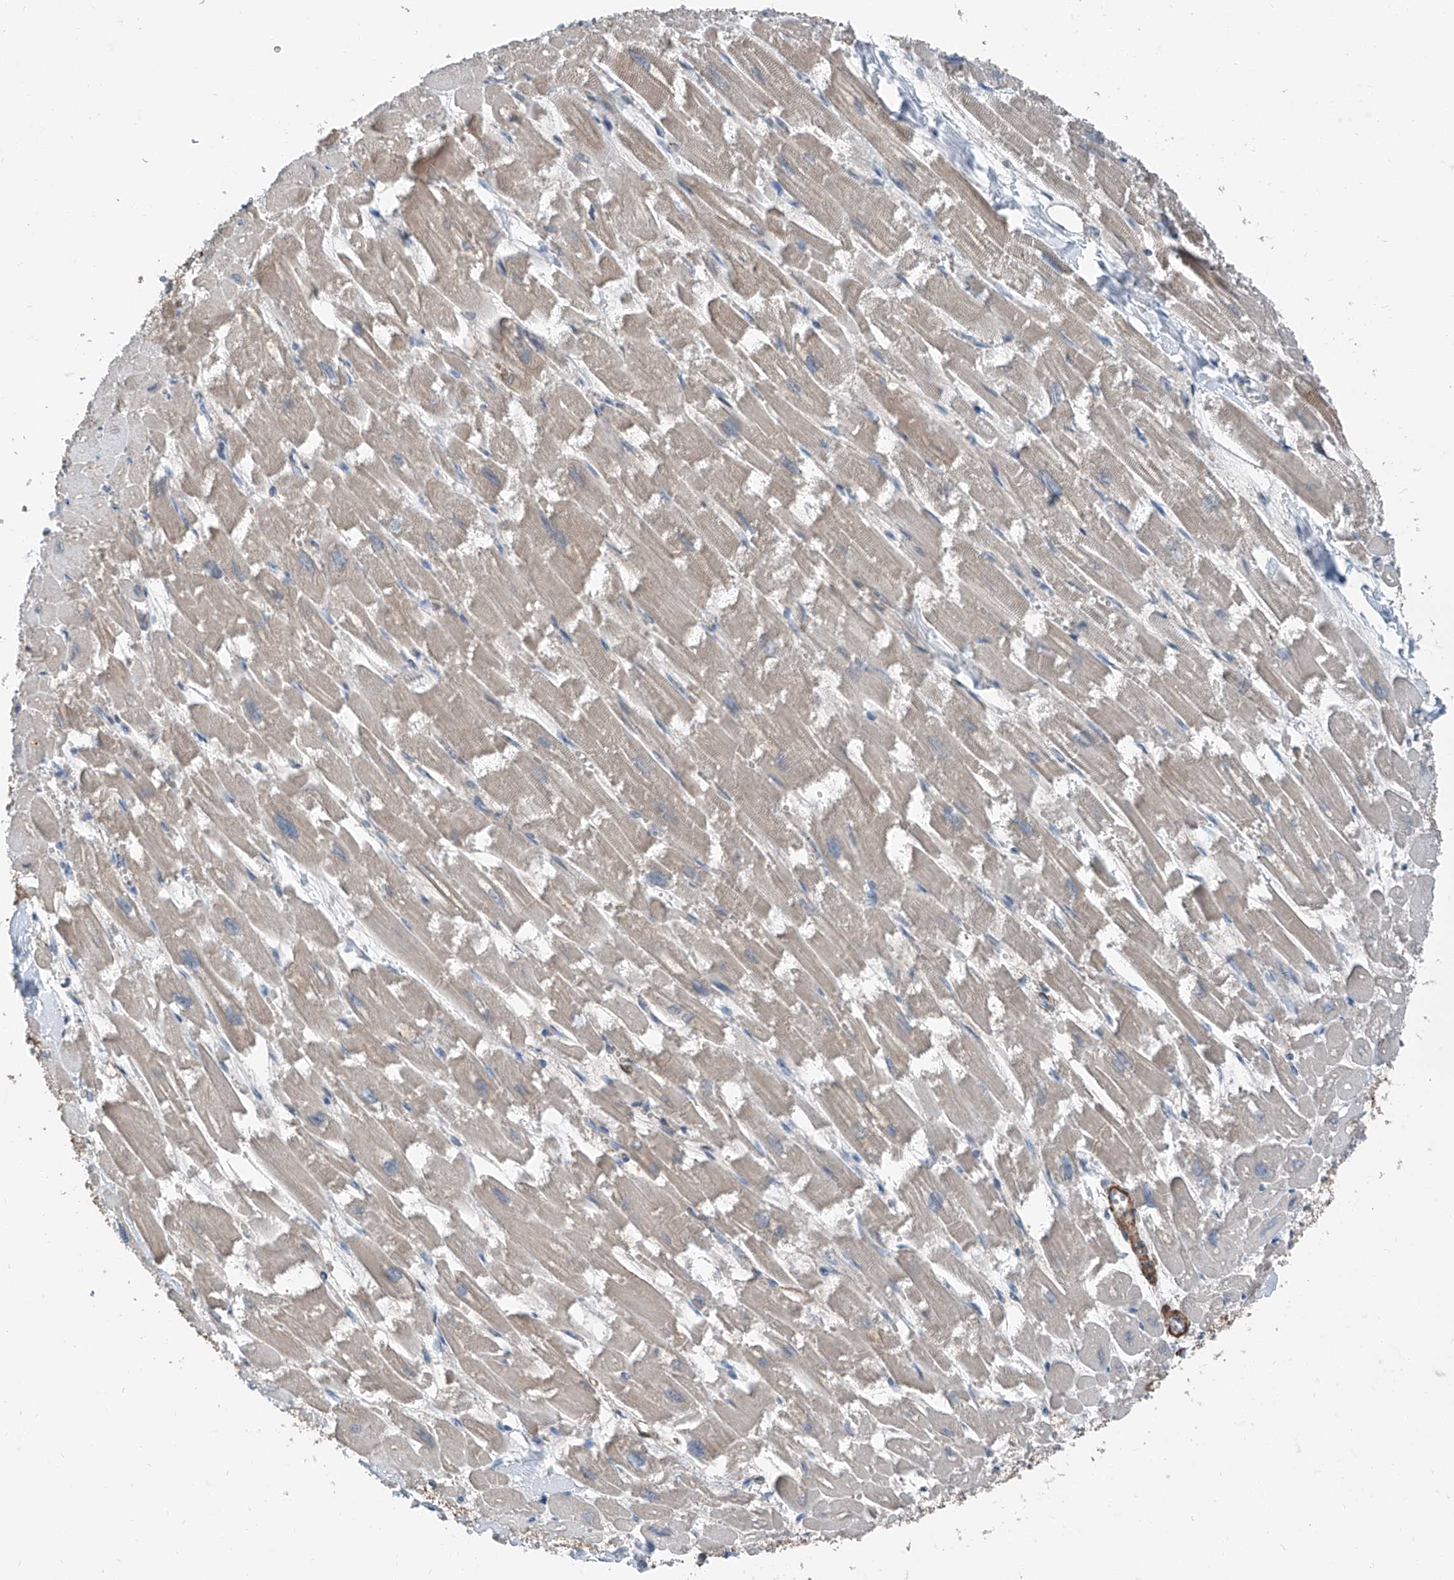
{"staining": {"intensity": "moderate", "quantity": "<25%", "location": "cytoplasmic/membranous"}, "tissue": "heart muscle", "cell_type": "Cardiomyocytes", "image_type": "normal", "snomed": [{"axis": "morphology", "description": "Normal tissue, NOS"}, {"axis": "topography", "description": "Heart"}], "caption": "DAB immunohistochemical staining of normal heart muscle shows moderate cytoplasmic/membranous protein expression in approximately <25% of cardiomyocytes. Ihc stains the protein in brown and the nuclei are stained blue.", "gene": "HSPA6", "patient": {"sex": "male", "age": 54}}